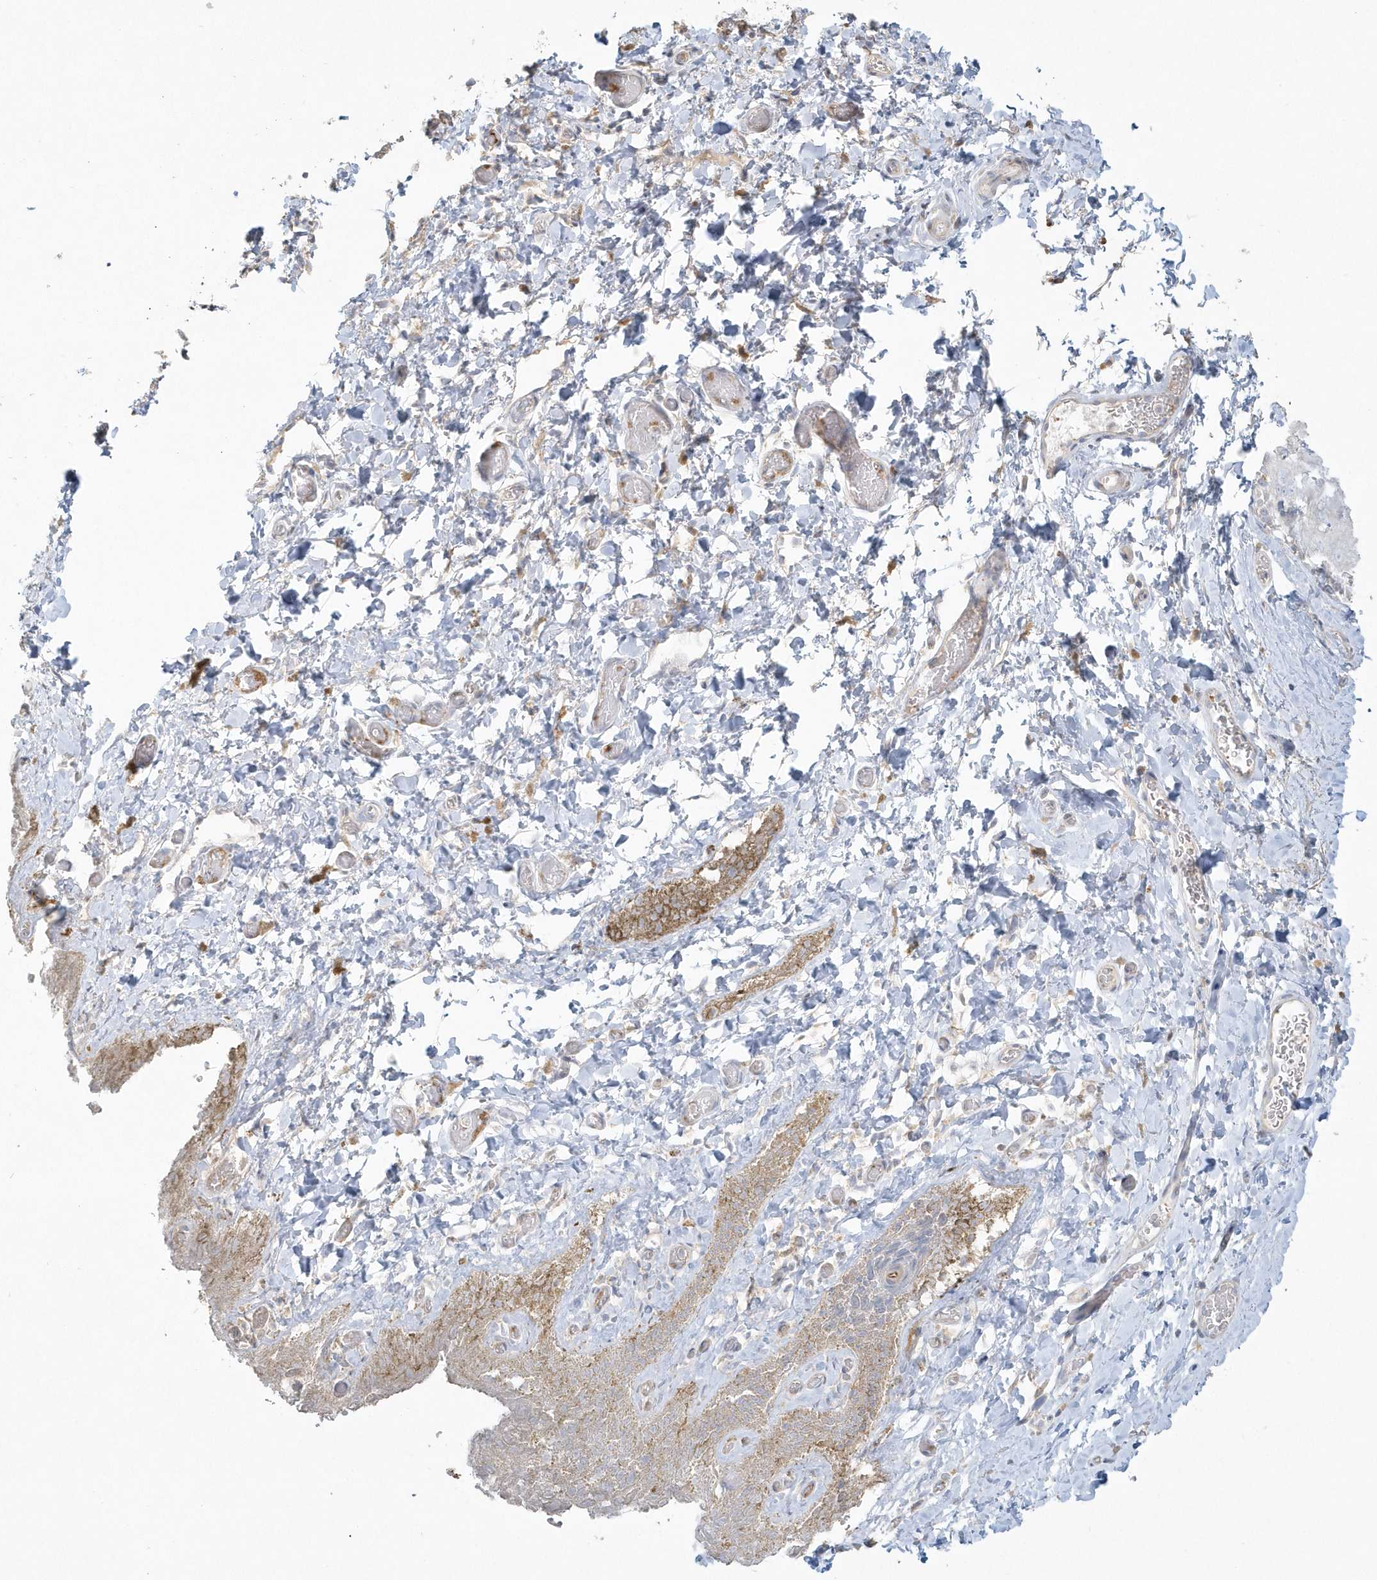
{"staining": {"intensity": "moderate", "quantity": "<25%", "location": "cytoplasmic/membranous"}, "tissue": "skin", "cell_type": "Epidermal cells", "image_type": "normal", "snomed": [{"axis": "morphology", "description": "Normal tissue, NOS"}, {"axis": "topography", "description": "Anal"}], "caption": "A brown stain labels moderate cytoplasmic/membranous expression of a protein in epidermal cells of normal human skin. The staining was performed using DAB, with brown indicating positive protein expression. Nuclei are stained blue with hematoxylin.", "gene": "BLTP3A", "patient": {"sex": "male", "age": 44}}